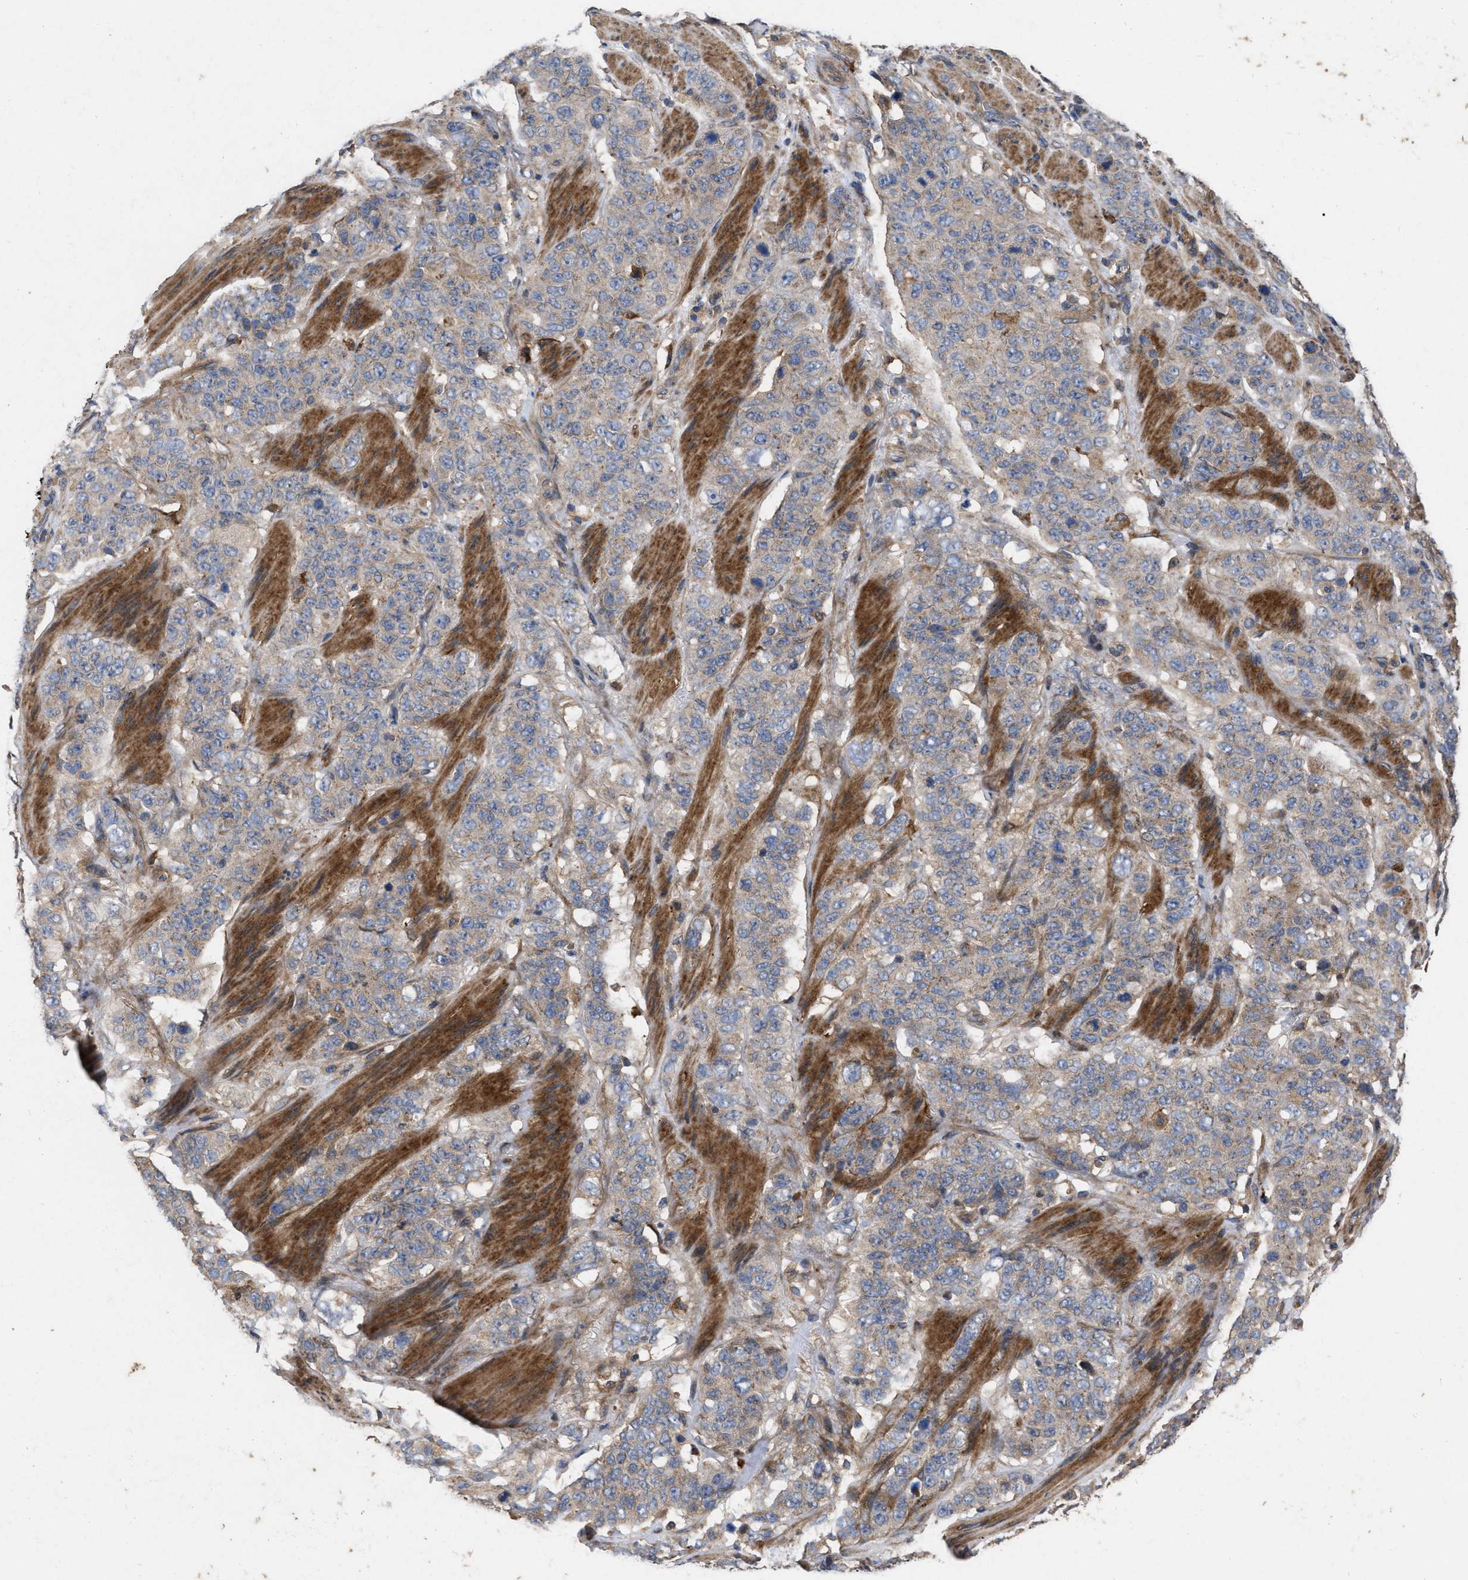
{"staining": {"intensity": "weak", "quantity": "25%-75%", "location": "cytoplasmic/membranous"}, "tissue": "stomach cancer", "cell_type": "Tumor cells", "image_type": "cancer", "snomed": [{"axis": "morphology", "description": "Adenocarcinoma, NOS"}, {"axis": "topography", "description": "Stomach"}], "caption": "Stomach cancer tissue shows weak cytoplasmic/membranous positivity in about 25%-75% of tumor cells", "gene": "CDKN2C", "patient": {"sex": "male", "age": 48}}